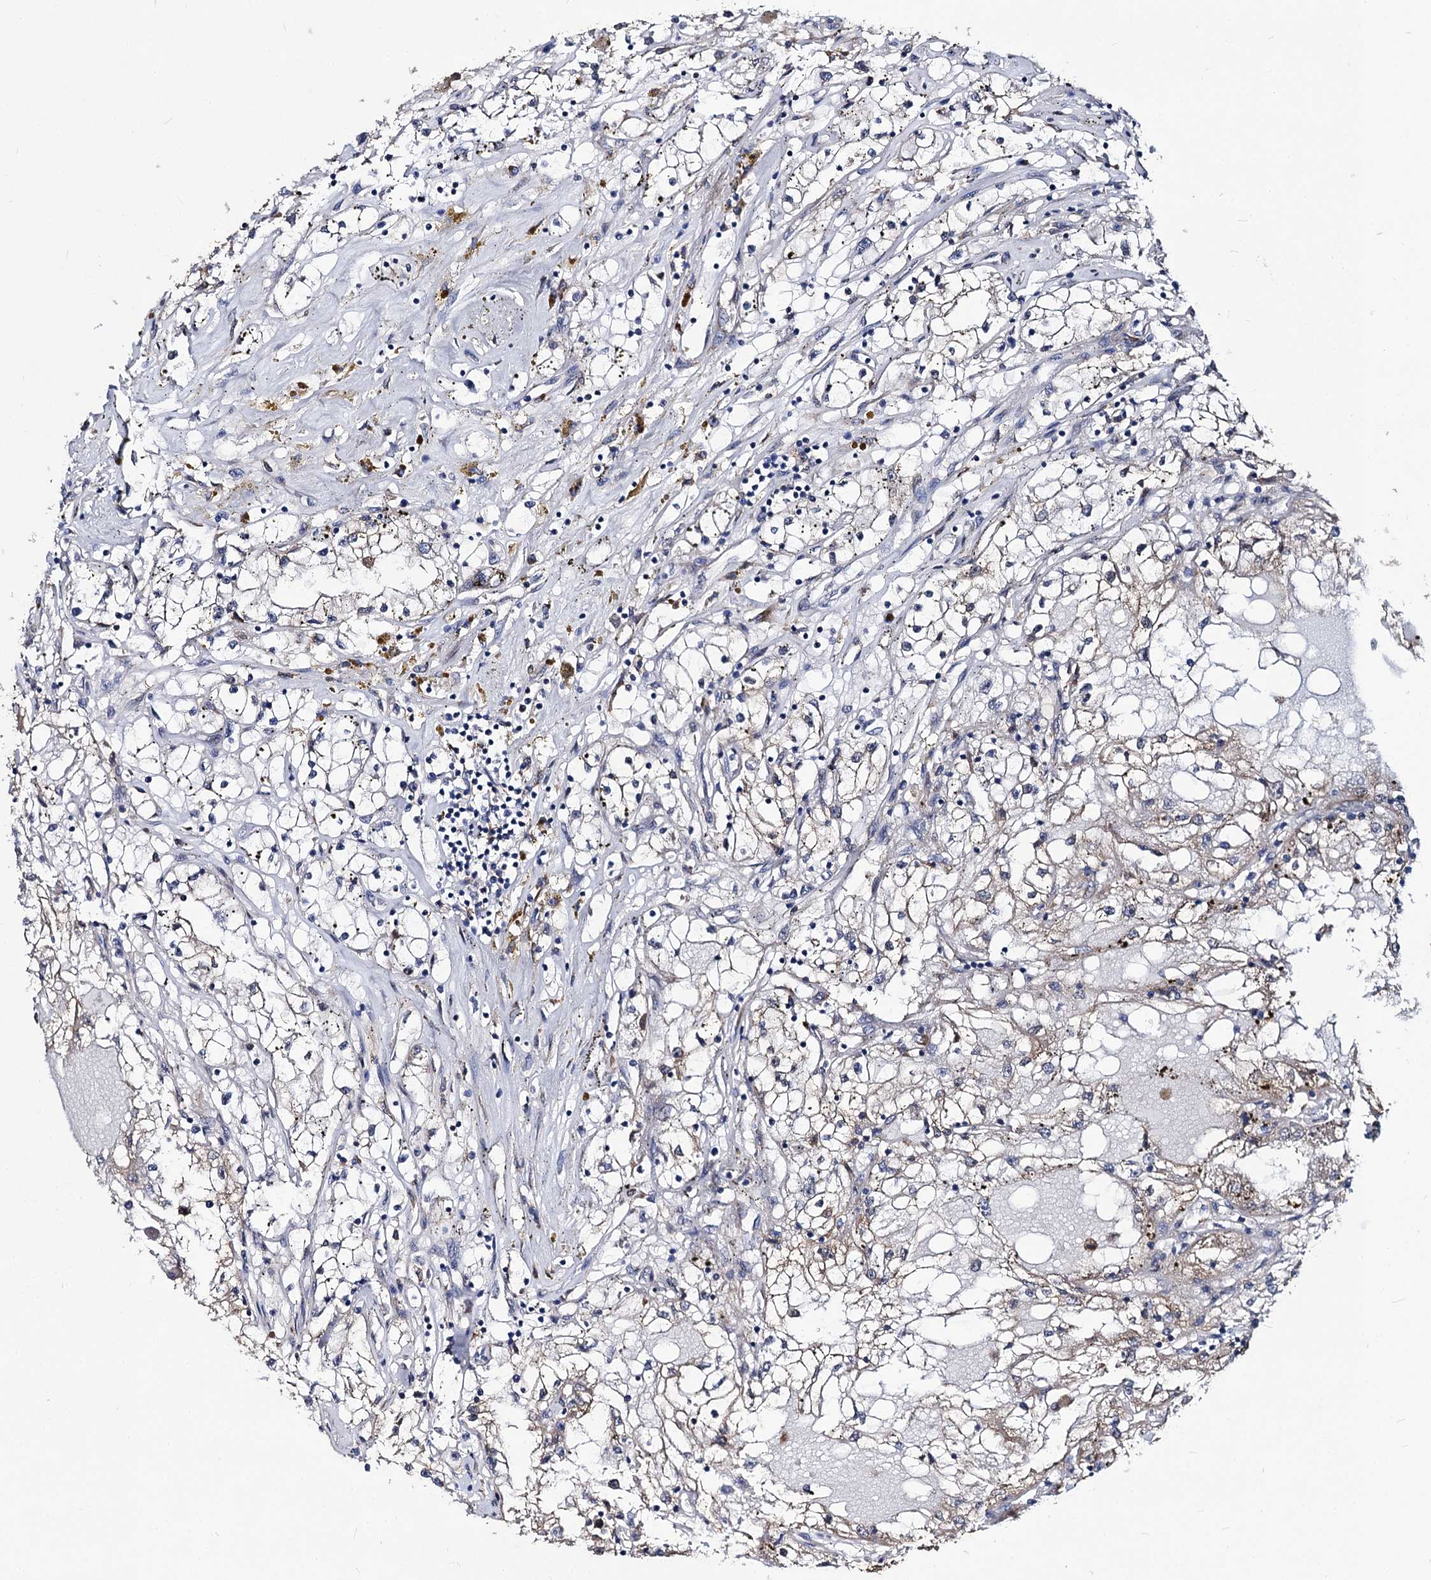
{"staining": {"intensity": "weak", "quantity": "<25%", "location": "cytoplasmic/membranous"}, "tissue": "renal cancer", "cell_type": "Tumor cells", "image_type": "cancer", "snomed": [{"axis": "morphology", "description": "Adenocarcinoma, NOS"}, {"axis": "topography", "description": "Kidney"}], "caption": "Immunohistochemistry (IHC) of renal cancer (adenocarcinoma) exhibits no positivity in tumor cells.", "gene": "NME1", "patient": {"sex": "male", "age": 56}}